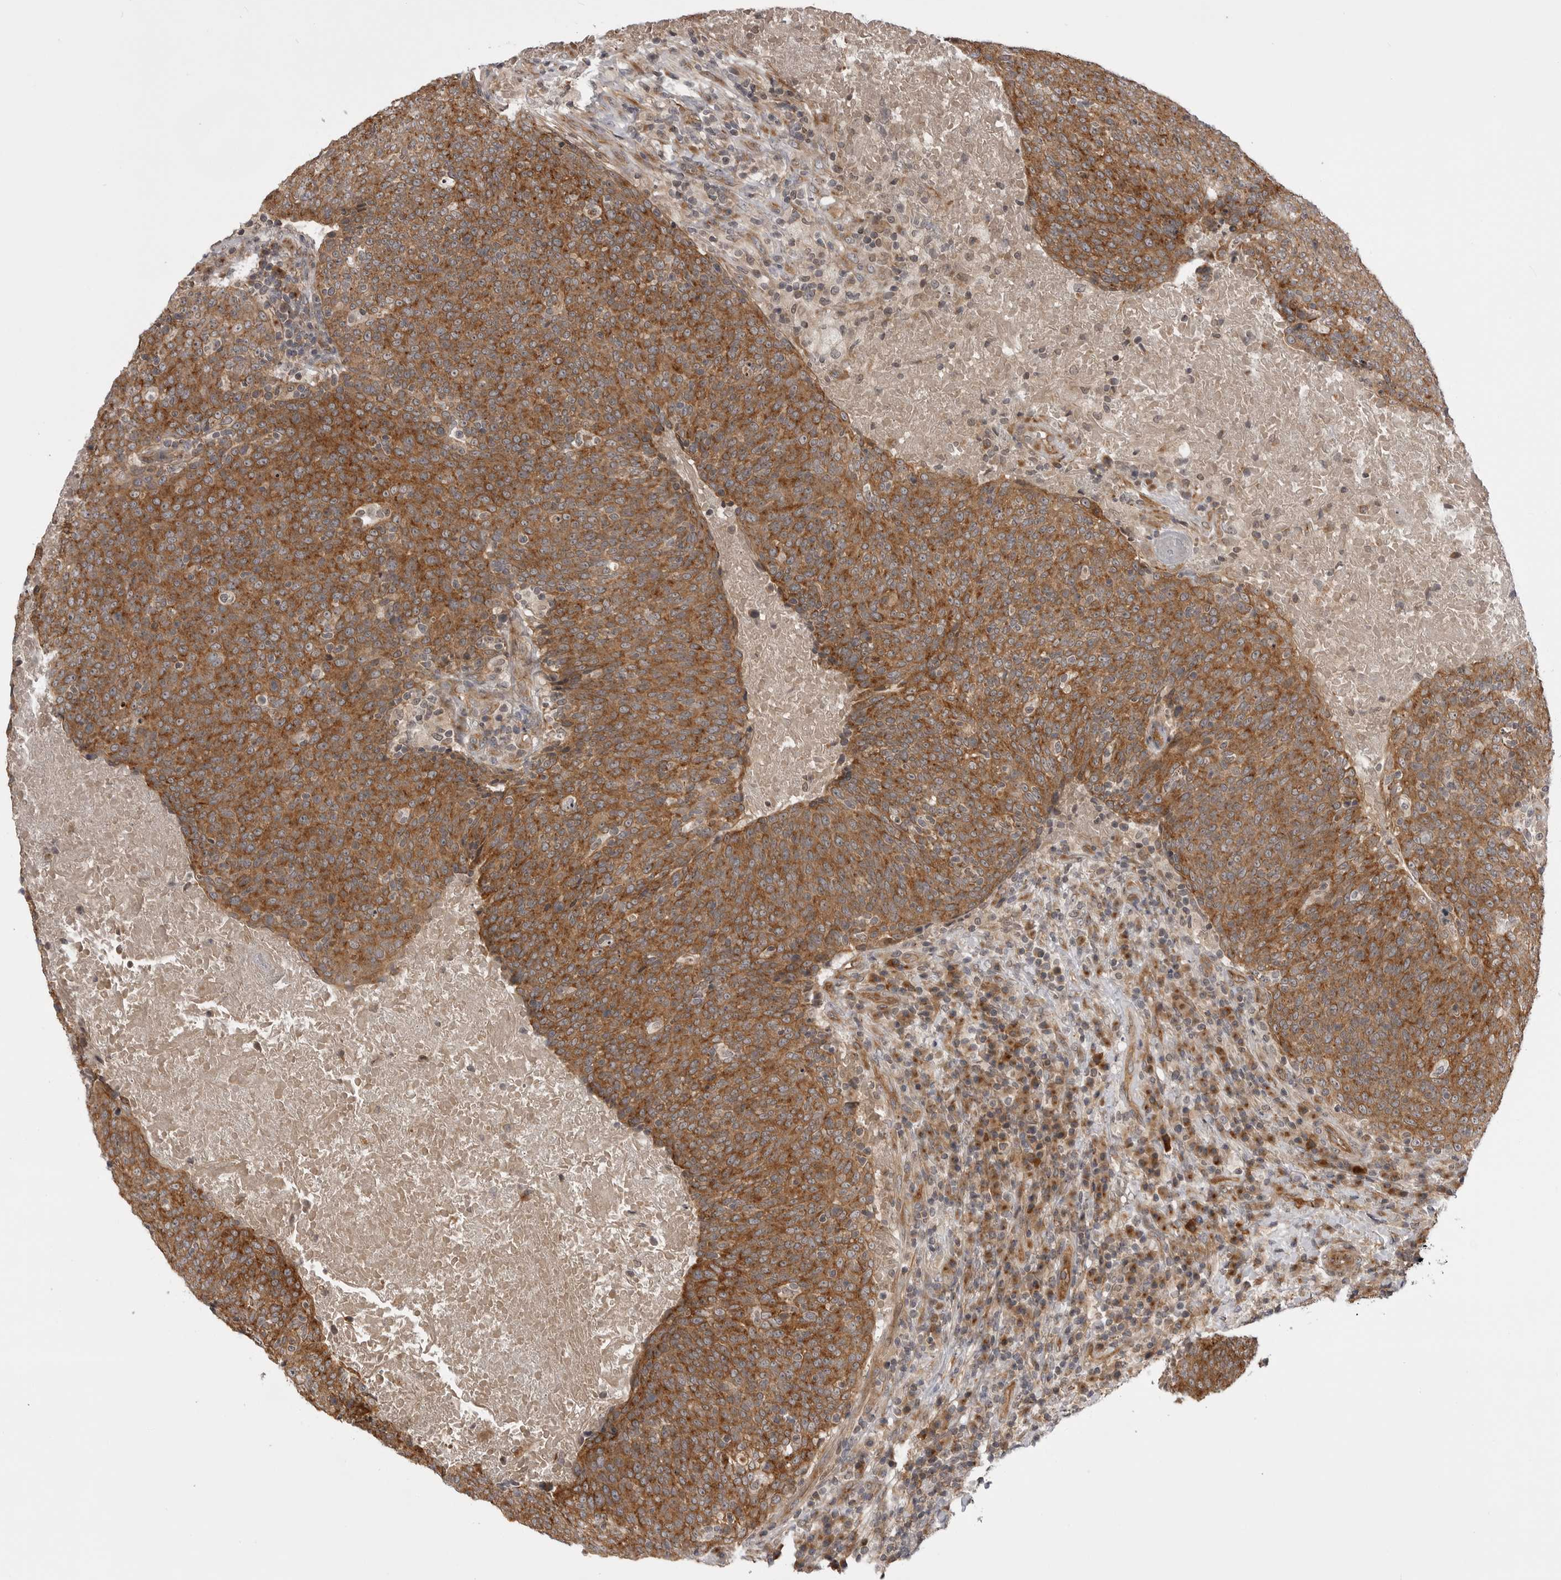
{"staining": {"intensity": "moderate", "quantity": ">75%", "location": "cytoplasmic/membranous"}, "tissue": "head and neck cancer", "cell_type": "Tumor cells", "image_type": "cancer", "snomed": [{"axis": "morphology", "description": "Squamous cell carcinoma, NOS"}, {"axis": "morphology", "description": "Squamous cell carcinoma, metastatic, NOS"}, {"axis": "topography", "description": "Lymph node"}, {"axis": "topography", "description": "Head-Neck"}], "caption": "Squamous cell carcinoma (head and neck) stained for a protein (brown) exhibits moderate cytoplasmic/membranous positive positivity in about >75% of tumor cells.", "gene": "LRRC45", "patient": {"sex": "male", "age": 62}}